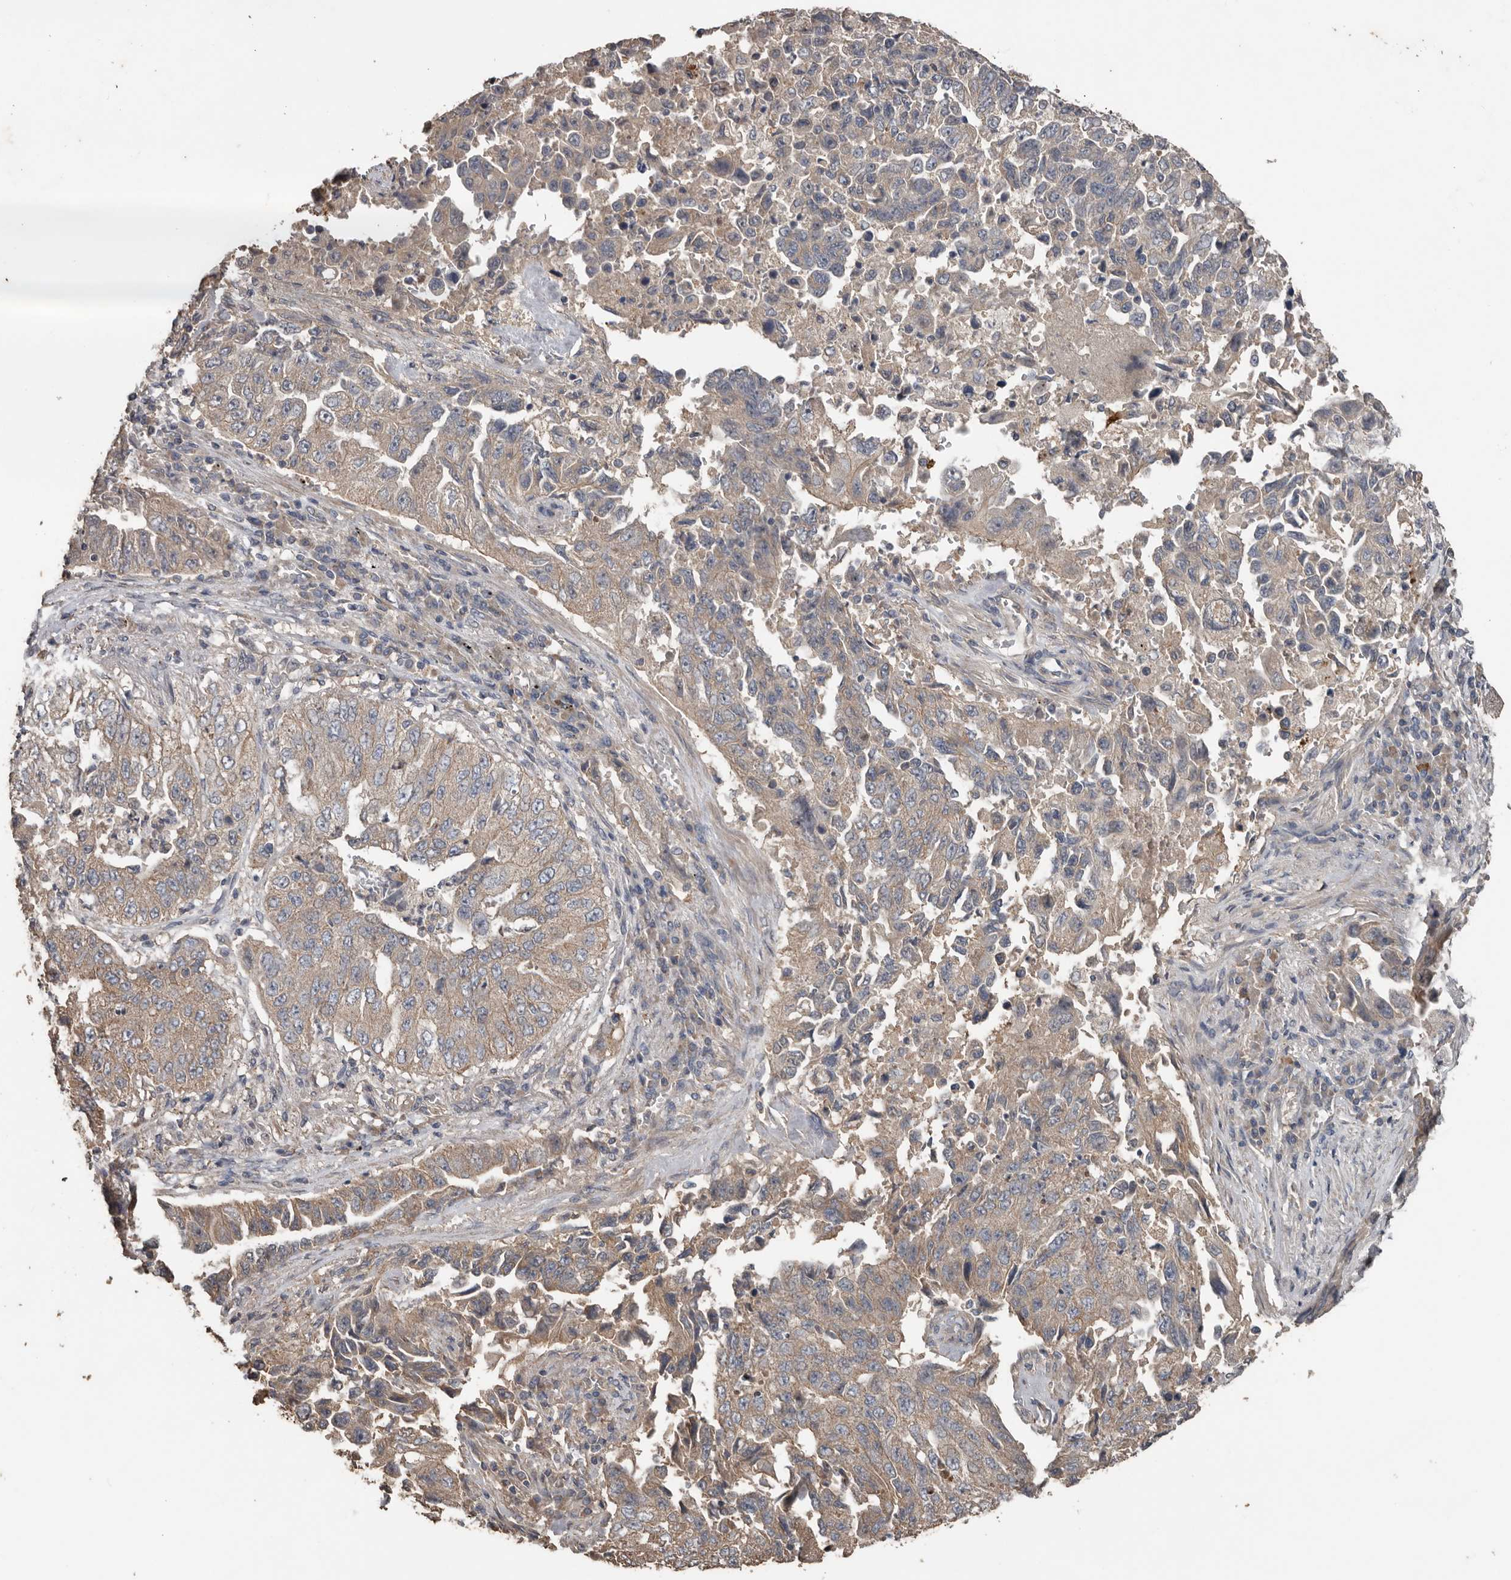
{"staining": {"intensity": "weak", "quantity": ">75%", "location": "cytoplasmic/membranous"}, "tissue": "lung cancer", "cell_type": "Tumor cells", "image_type": "cancer", "snomed": [{"axis": "morphology", "description": "Adenocarcinoma, NOS"}, {"axis": "topography", "description": "Lung"}], "caption": "Weak cytoplasmic/membranous expression for a protein is identified in about >75% of tumor cells of adenocarcinoma (lung) using IHC.", "gene": "HYAL4", "patient": {"sex": "female", "age": 51}}